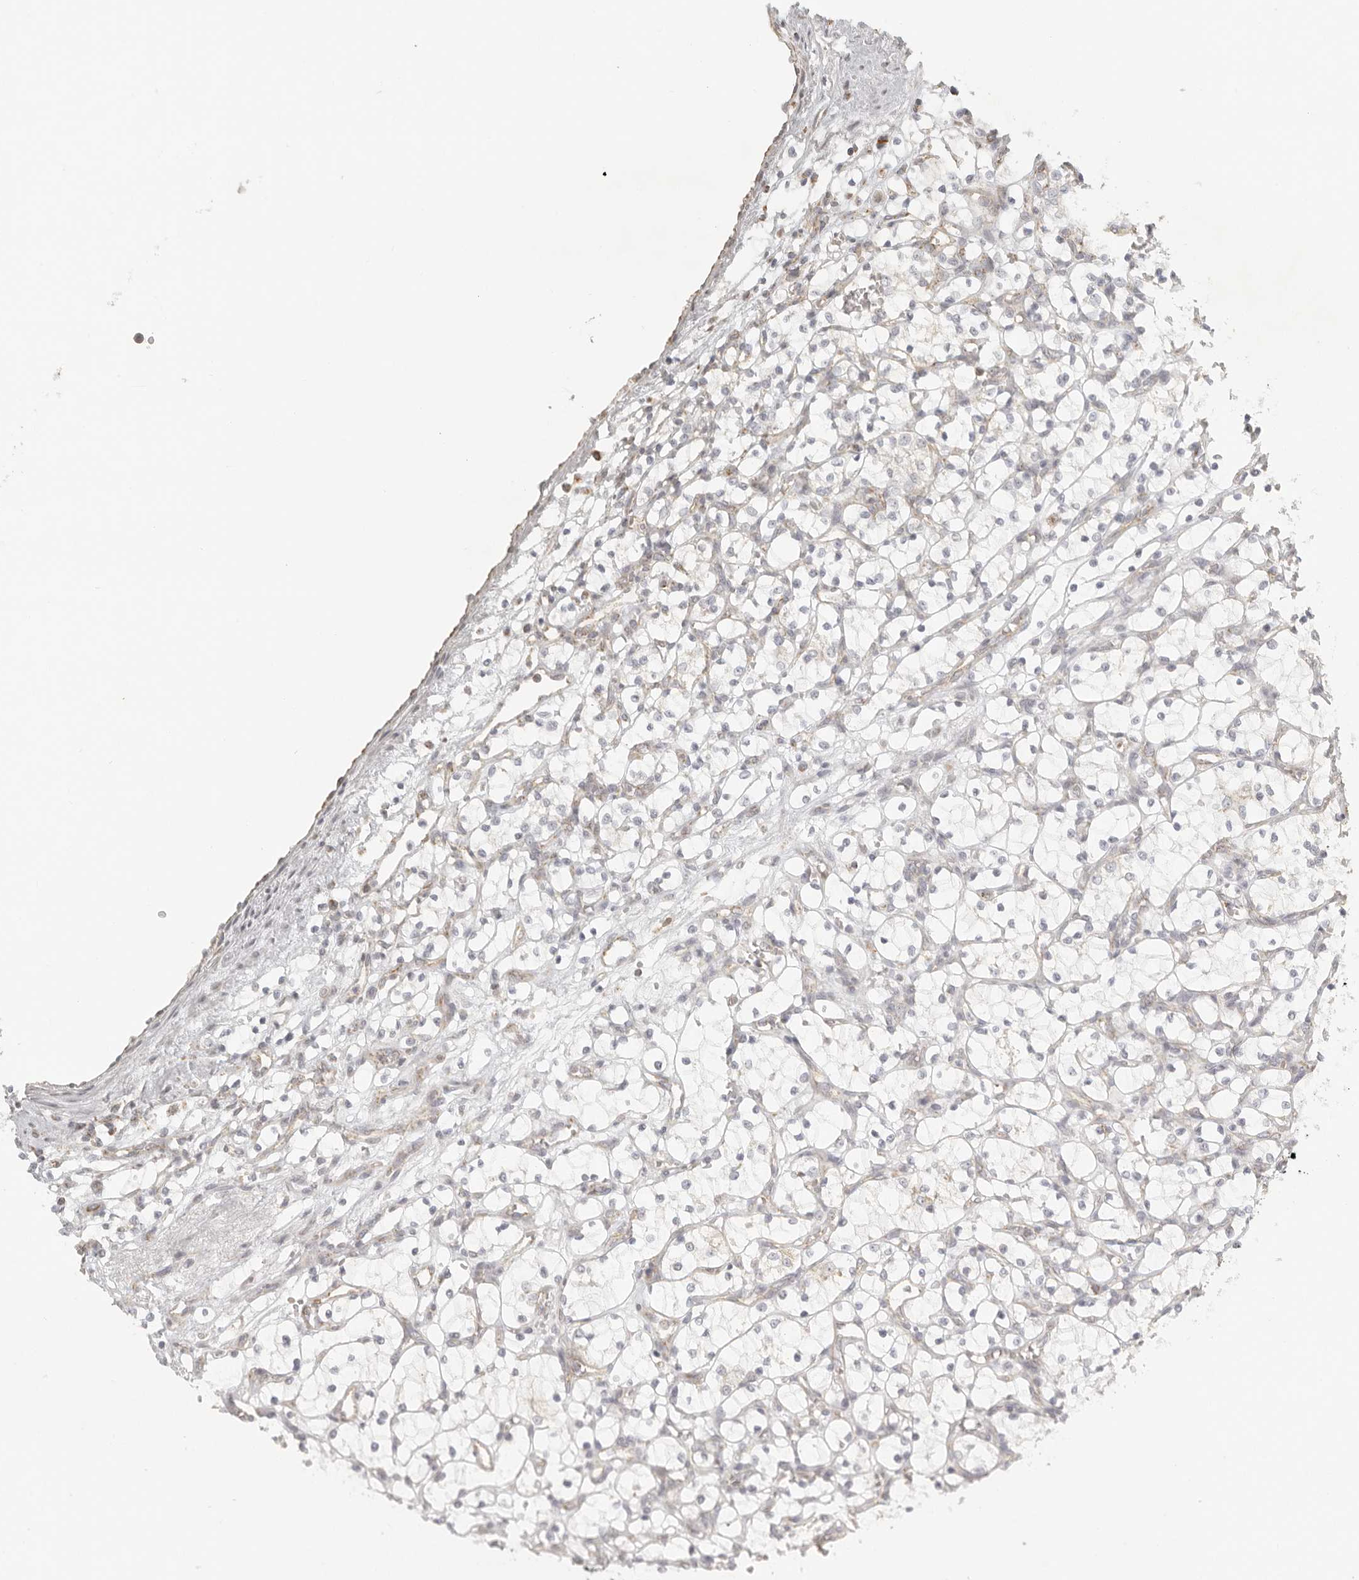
{"staining": {"intensity": "negative", "quantity": "none", "location": "none"}, "tissue": "renal cancer", "cell_type": "Tumor cells", "image_type": "cancer", "snomed": [{"axis": "morphology", "description": "Adenocarcinoma, NOS"}, {"axis": "topography", "description": "Kidney"}], "caption": "IHC image of human renal cancer stained for a protein (brown), which shows no staining in tumor cells.", "gene": "KDF1", "patient": {"sex": "female", "age": 69}}